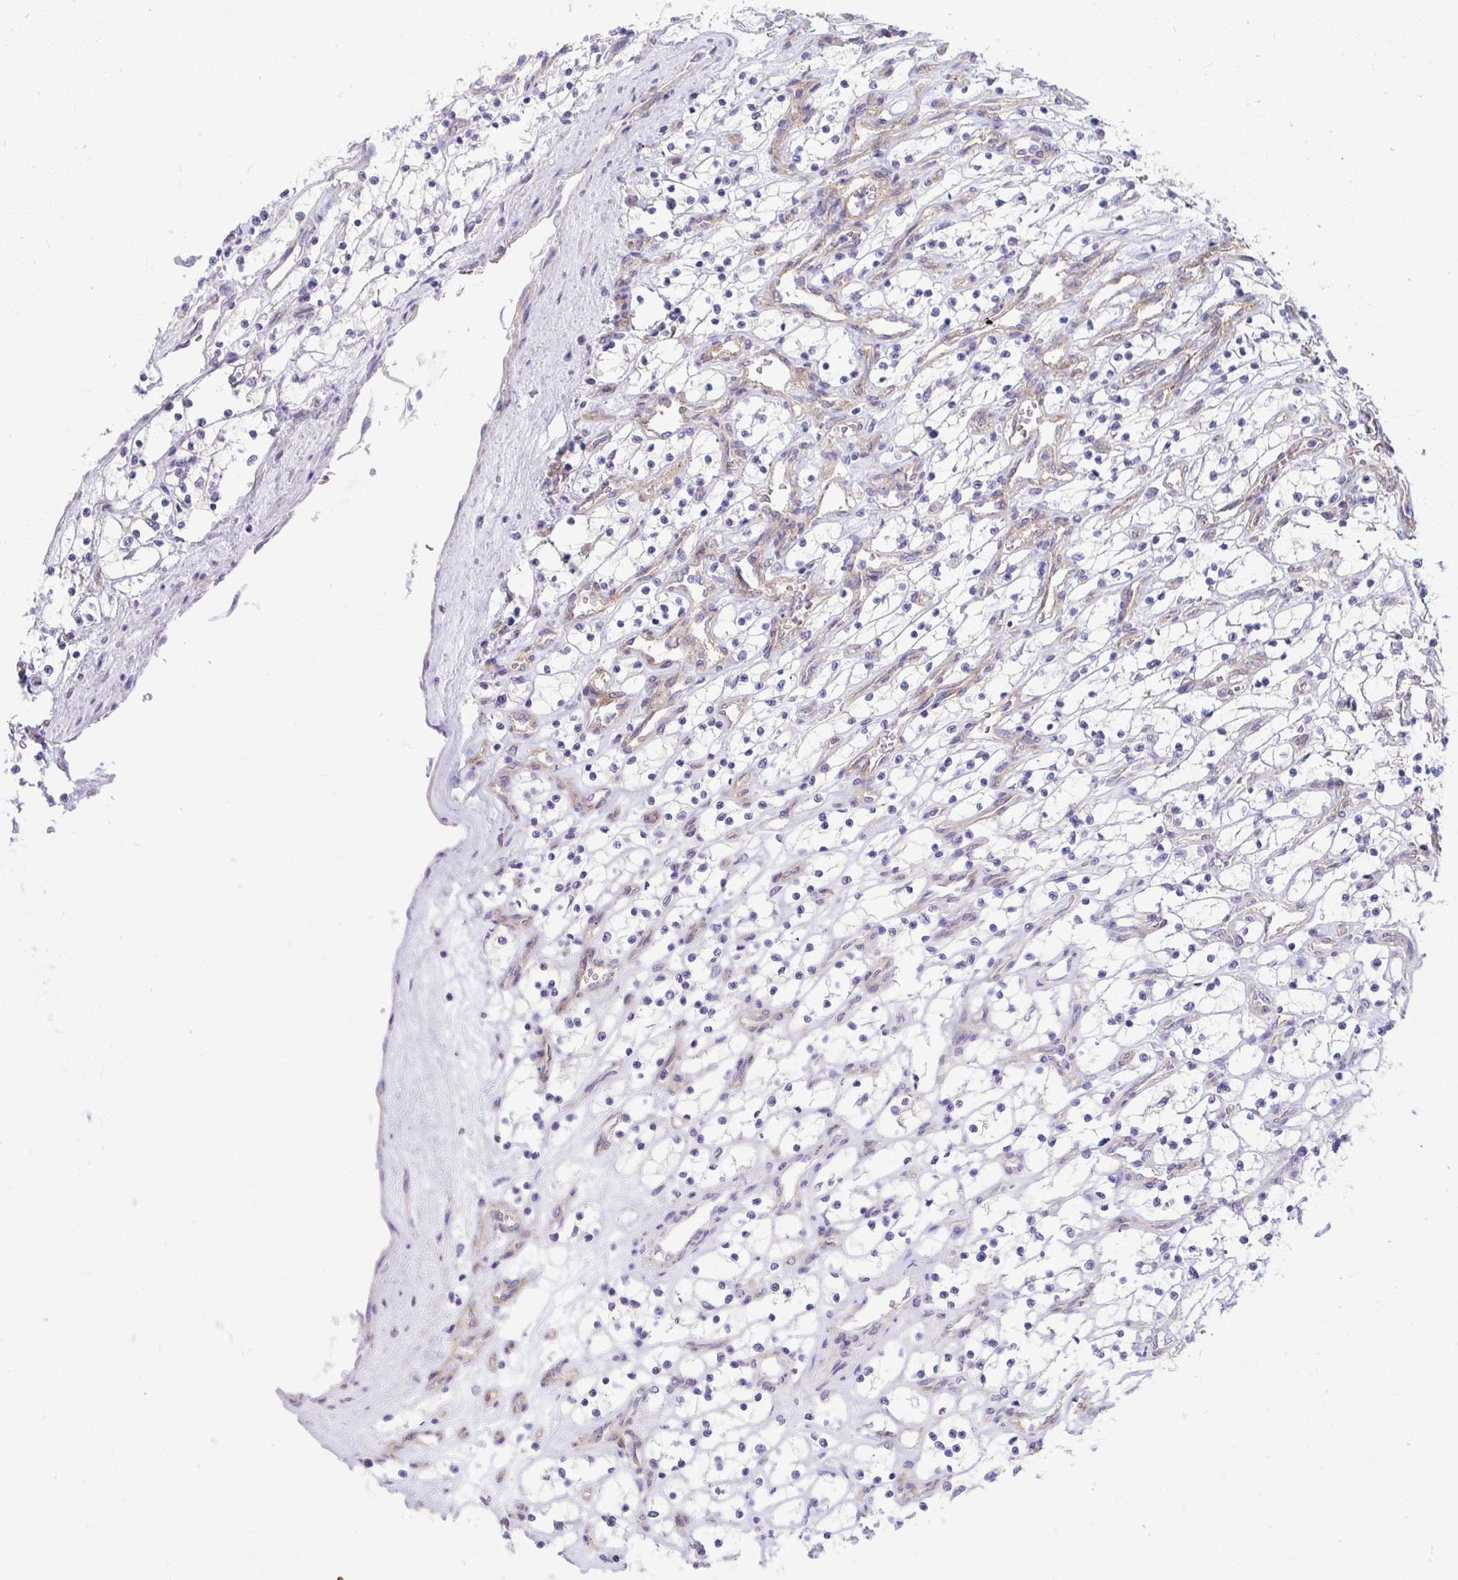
{"staining": {"intensity": "negative", "quantity": "none", "location": "none"}, "tissue": "renal cancer", "cell_type": "Tumor cells", "image_type": "cancer", "snomed": [{"axis": "morphology", "description": "Adenocarcinoma, NOS"}, {"axis": "topography", "description": "Kidney"}], "caption": "Renal cancer stained for a protein using IHC demonstrates no expression tumor cells.", "gene": "GAB1", "patient": {"sex": "female", "age": 69}}